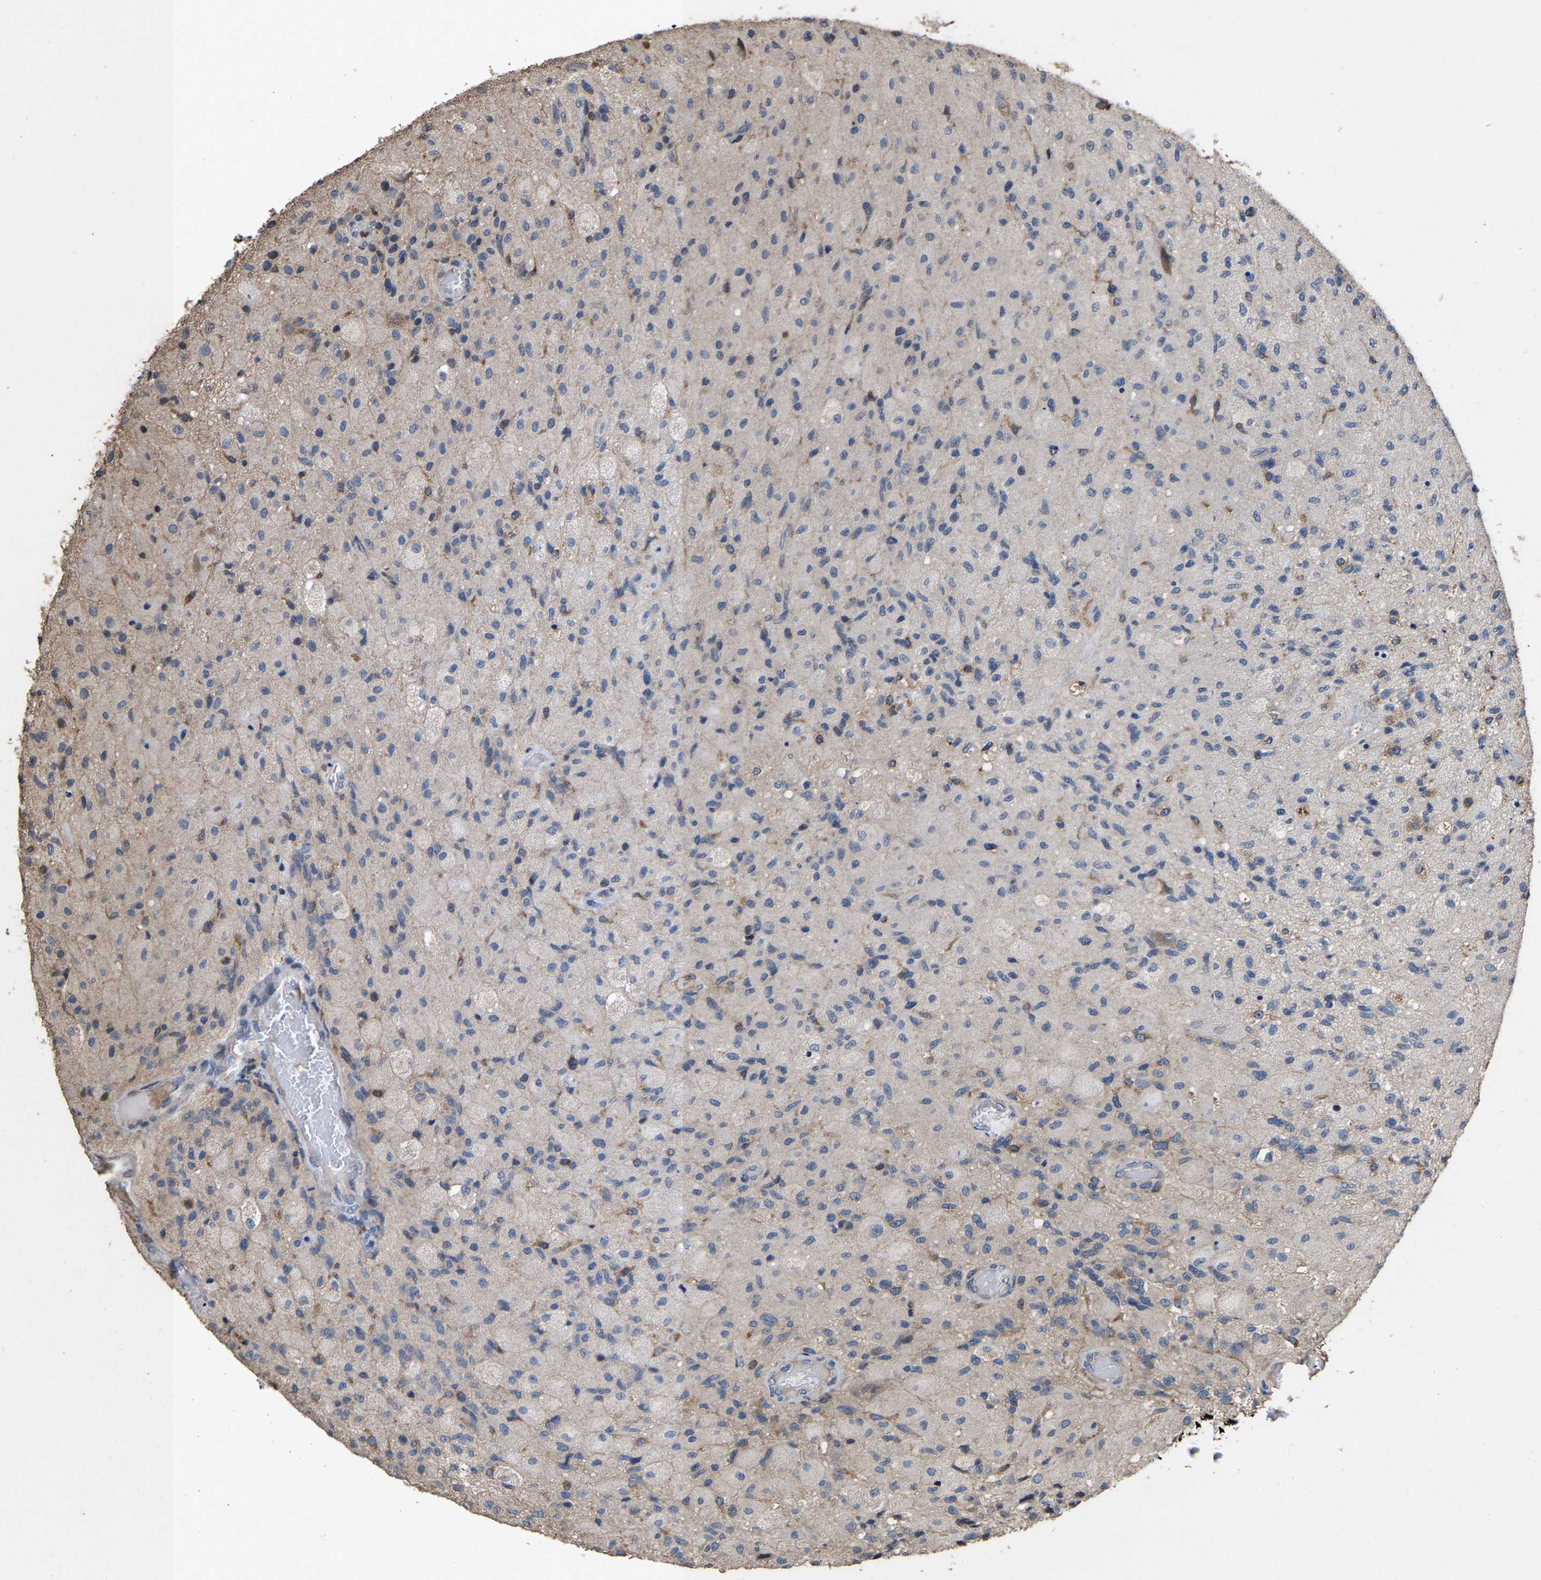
{"staining": {"intensity": "negative", "quantity": "none", "location": "none"}, "tissue": "glioma", "cell_type": "Tumor cells", "image_type": "cancer", "snomed": [{"axis": "morphology", "description": "Normal tissue, NOS"}, {"axis": "morphology", "description": "Glioma, malignant, High grade"}, {"axis": "topography", "description": "Cerebral cortex"}], "caption": "Tumor cells are negative for protein expression in human glioma.", "gene": "TDRKH", "patient": {"sex": "male", "age": 77}}